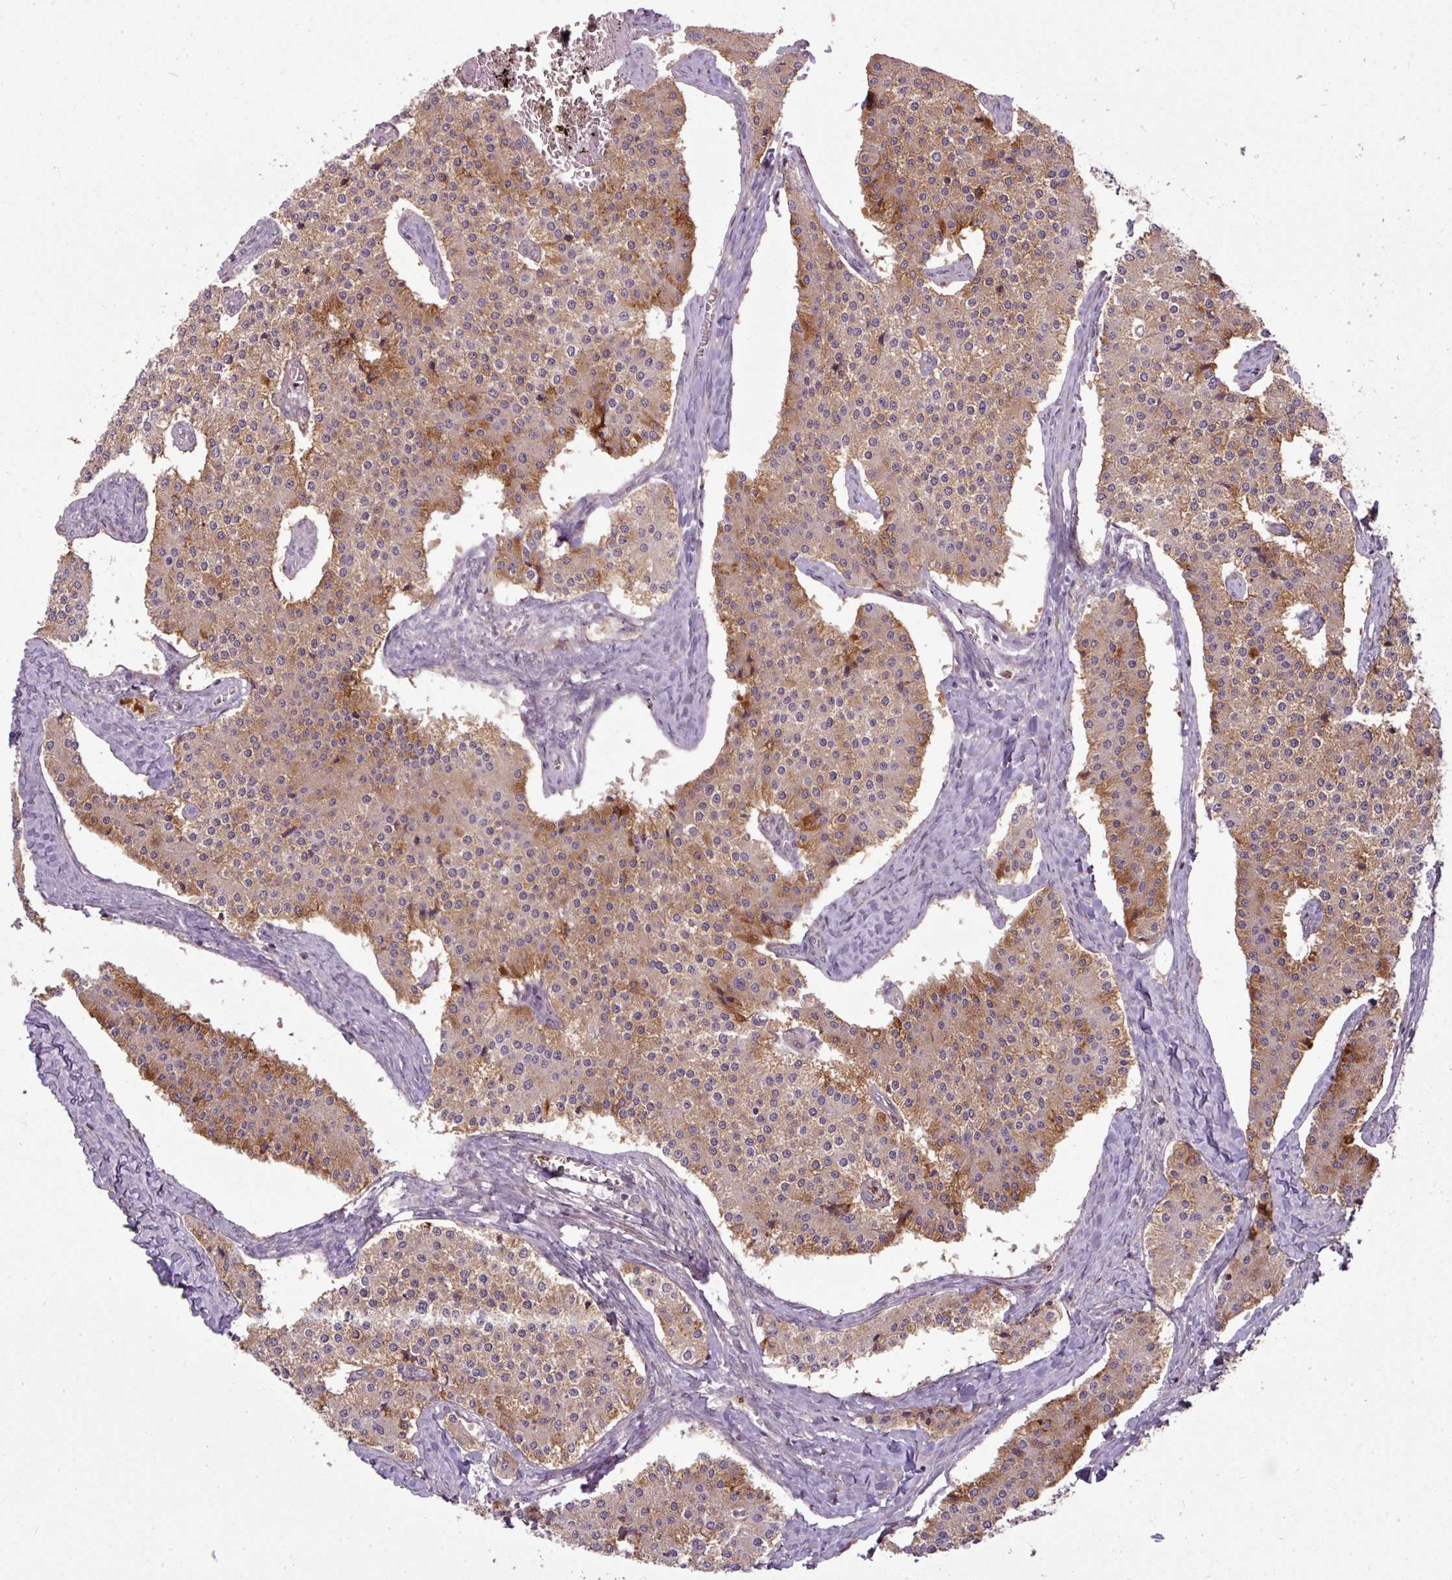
{"staining": {"intensity": "moderate", "quantity": "<25%", "location": "cytoplasmic/membranous"}, "tissue": "carcinoid", "cell_type": "Tumor cells", "image_type": "cancer", "snomed": [{"axis": "morphology", "description": "Carcinoid, malignant, NOS"}, {"axis": "topography", "description": "Colon"}], "caption": "Human malignant carcinoid stained with a brown dye displays moderate cytoplasmic/membranous positive positivity in approximately <25% of tumor cells.", "gene": "PAPLN", "patient": {"sex": "female", "age": 52}}